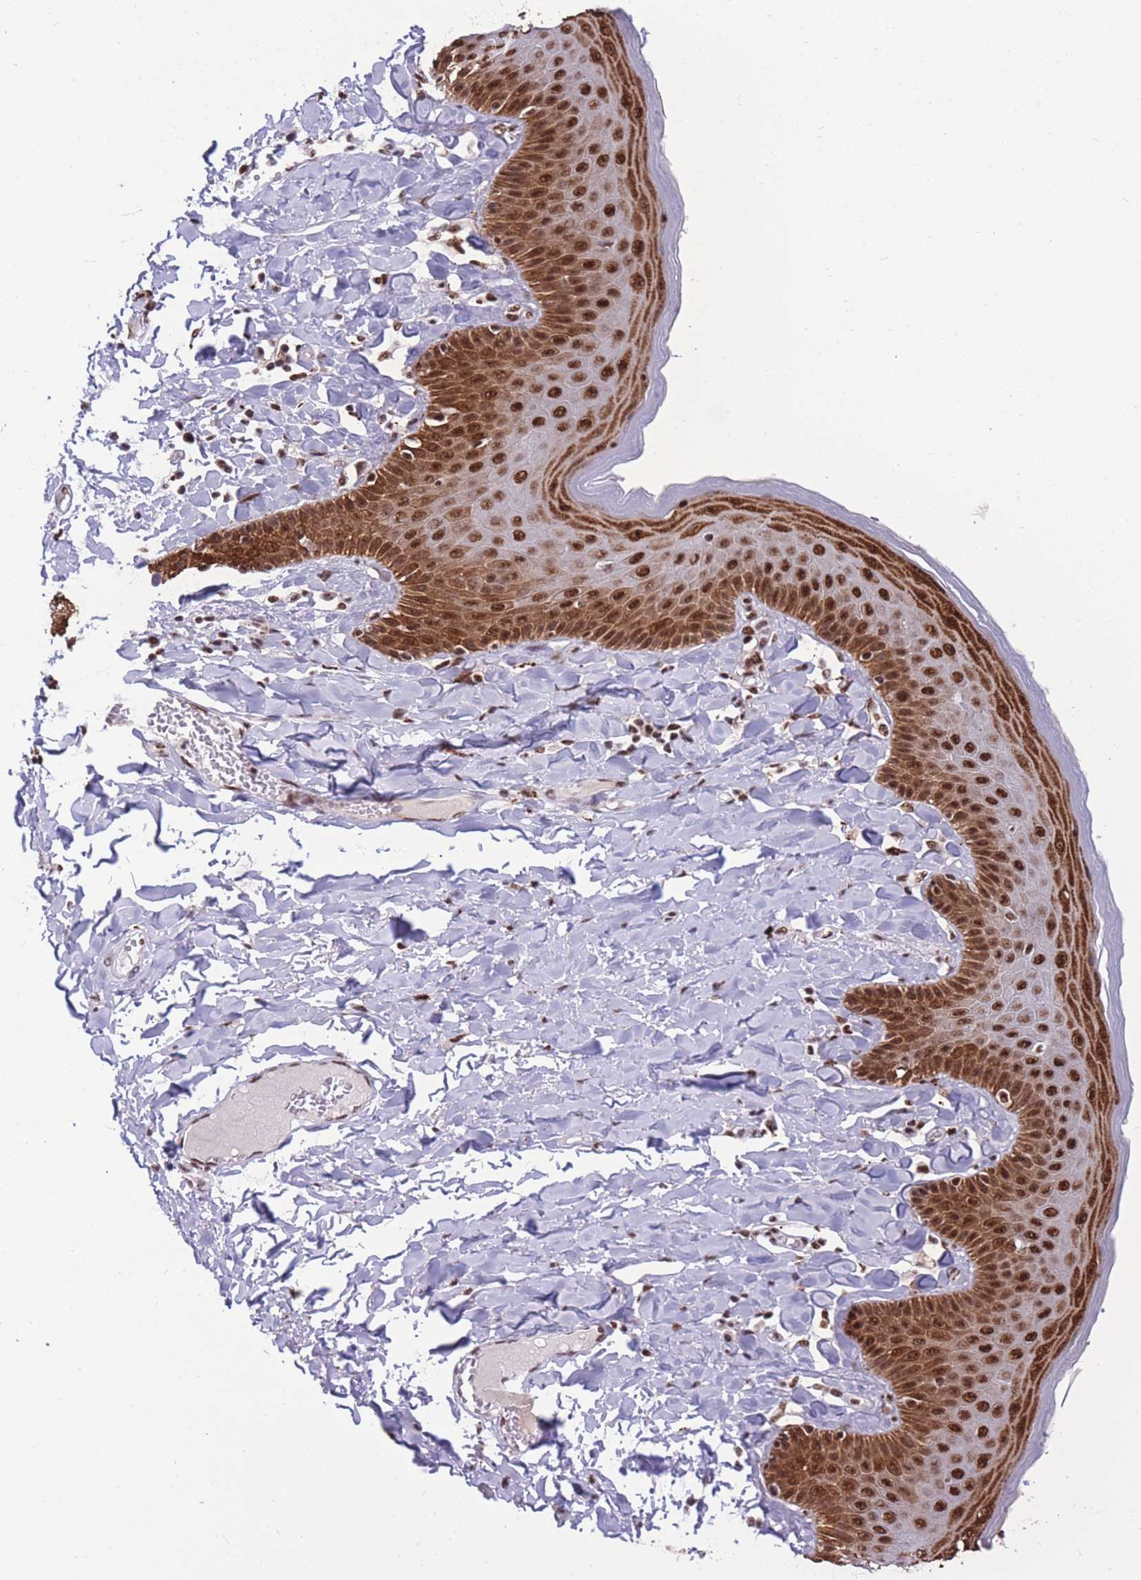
{"staining": {"intensity": "strong", "quantity": ">75%", "location": "cytoplasmic/membranous,nuclear"}, "tissue": "skin", "cell_type": "Epidermal cells", "image_type": "normal", "snomed": [{"axis": "morphology", "description": "Normal tissue, NOS"}, {"axis": "topography", "description": "Anal"}], "caption": "Immunohistochemistry (IHC) (DAB (3,3'-diaminobenzidine)) staining of normal human skin demonstrates strong cytoplasmic/membranous,nuclear protein staining in about >75% of epidermal cells. Nuclei are stained in blue.", "gene": "PRPF19", "patient": {"sex": "male", "age": 69}}